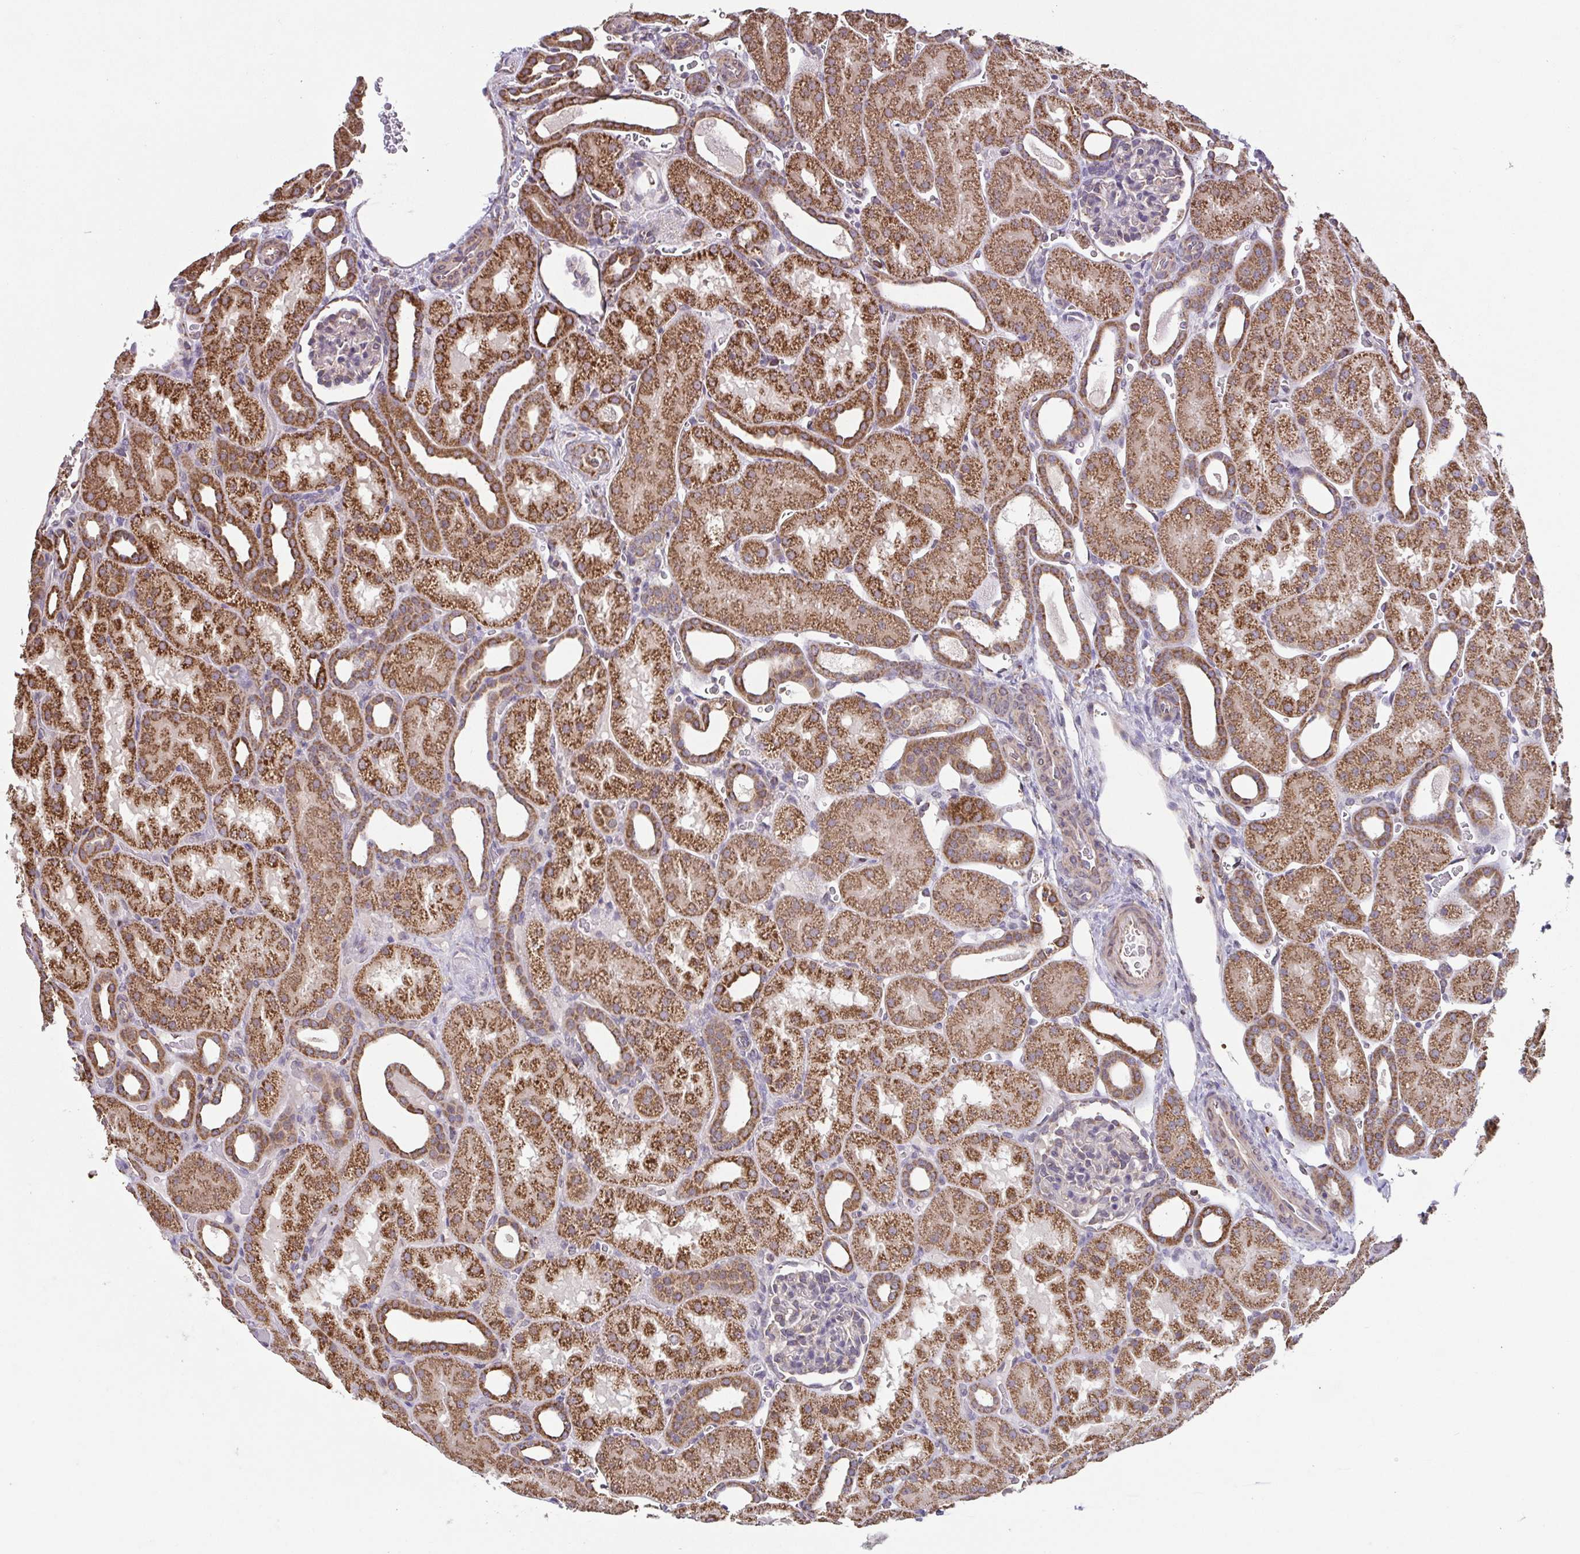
{"staining": {"intensity": "weak", "quantity": "<25%", "location": "cytoplasmic/membranous"}, "tissue": "kidney", "cell_type": "Cells in glomeruli", "image_type": "normal", "snomed": [{"axis": "morphology", "description": "Normal tissue, NOS"}, {"axis": "topography", "description": "Kidney"}], "caption": "This photomicrograph is of normal kidney stained with immunohistochemistry (IHC) to label a protein in brown with the nuclei are counter-stained blue. There is no staining in cells in glomeruli.", "gene": "DIP2B", "patient": {"sex": "male", "age": 2}}